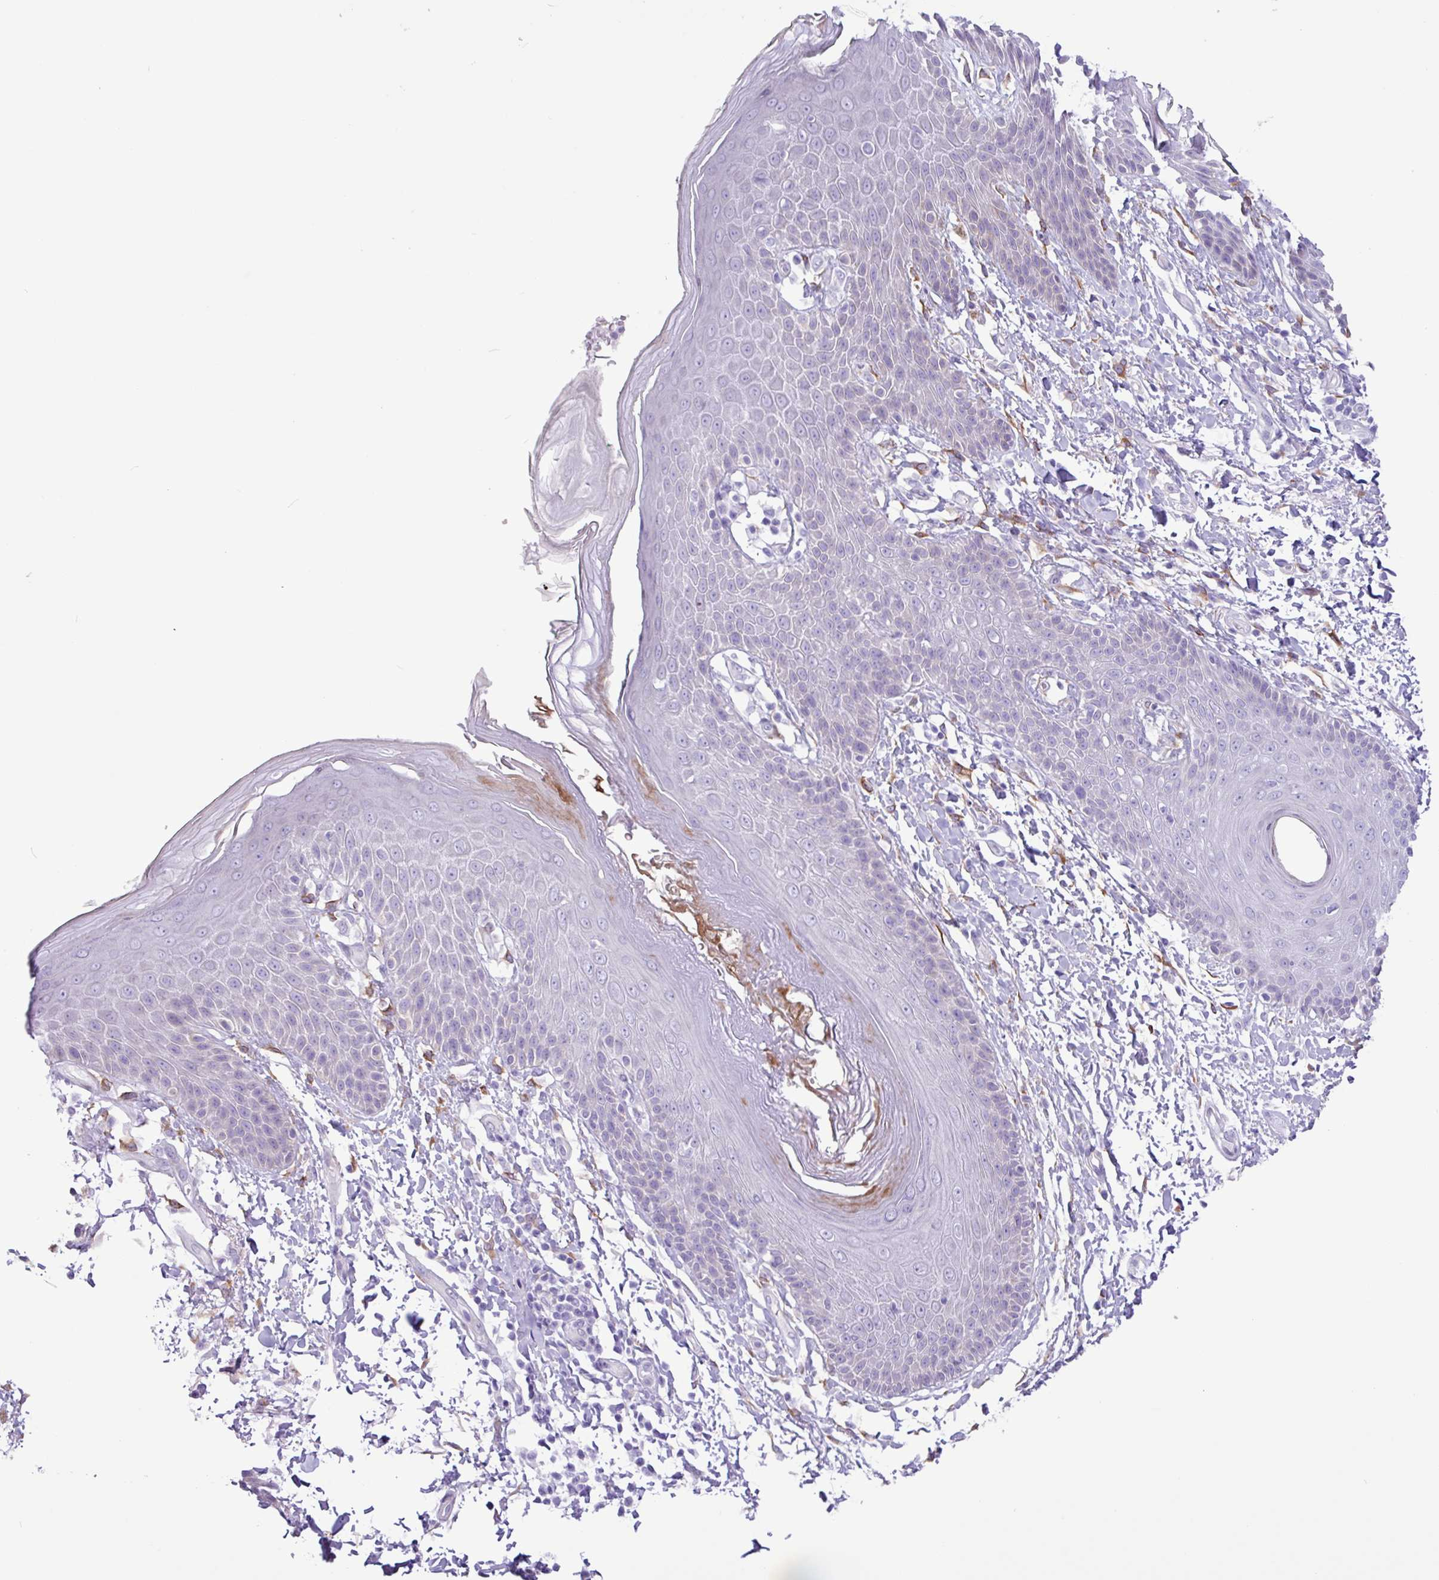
{"staining": {"intensity": "negative", "quantity": "none", "location": "none"}, "tissue": "skin", "cell_type": "Epidermal cells", "image_type": "normal", "snomed": [{"axis": "morphology", "description": "Normal tissue, NOS"}, {"axis": "topography", "description": "Peripheral nerve tissue"}], "caption": "Immunohistochemical staining of normal human skin shows no significant staining in epidermal cells. (Stains: DAB immunohistochemistry (IHC) with hematoxylin counter stain, Microscopy: brightfield microscopy at high magnification).", "gene": "SLC38A1", "patient": {"sex": "male", "age": 51}}